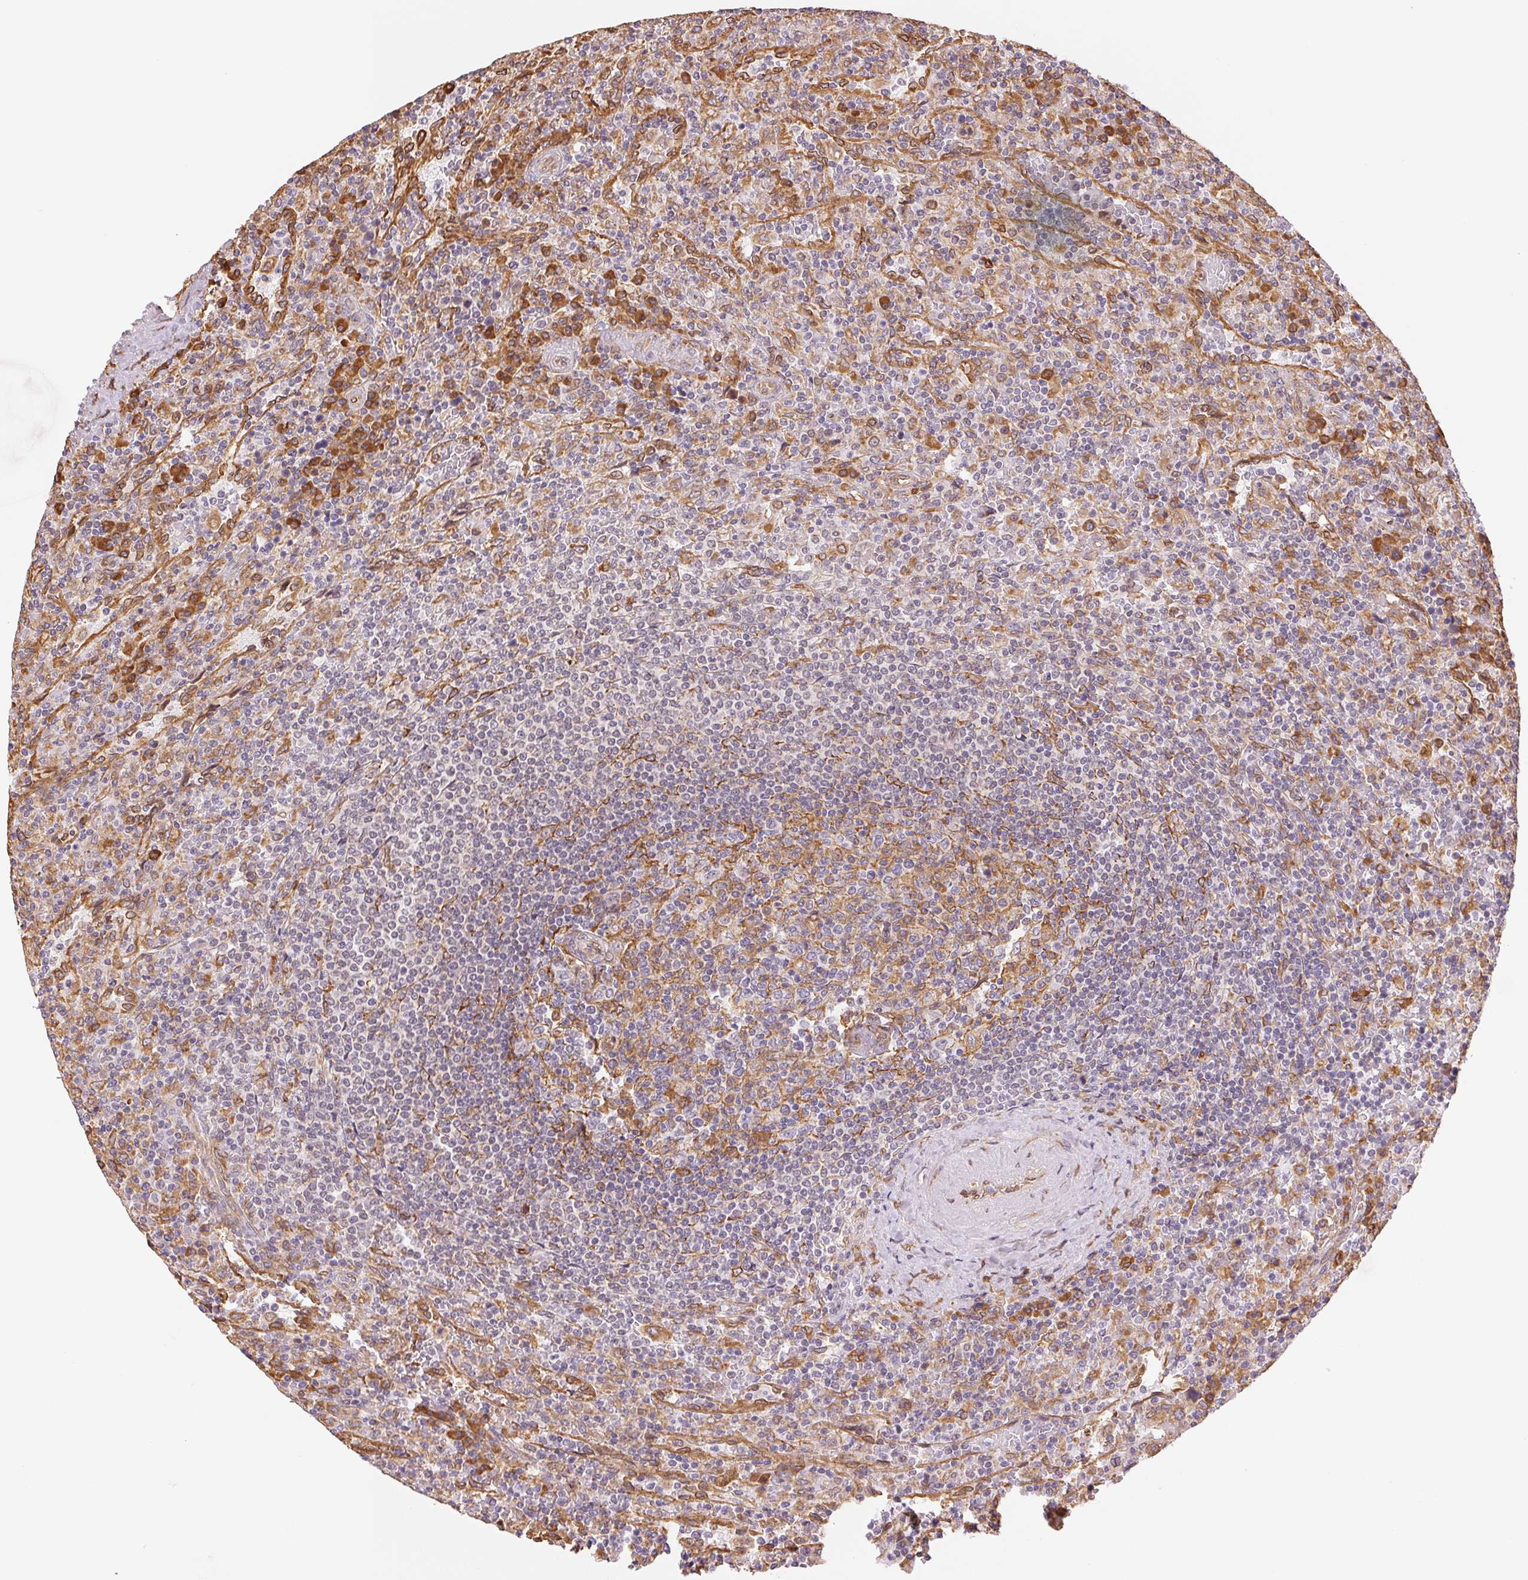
{"staining": {"intensity": "negative", "quantity": "none", "location": "none"}, "tissue": "lymphoma", "cell_type": "Tumor cells", "image_type": "cancer", "snomed": [{"axis": "morphology", "description": "Malignant lymphoma, non-Hodgkin's type, Low grade"}, {"axis": "topography", "description": "Spleen"}], "caption": "Immunohistochemical staining of human malignant lymphoma, non-Hodgkin's type (low-grade) displays no significant positivity in tumor cells.", "gene": "RCN3", "patient": {"sex": "male", "age": 62}}